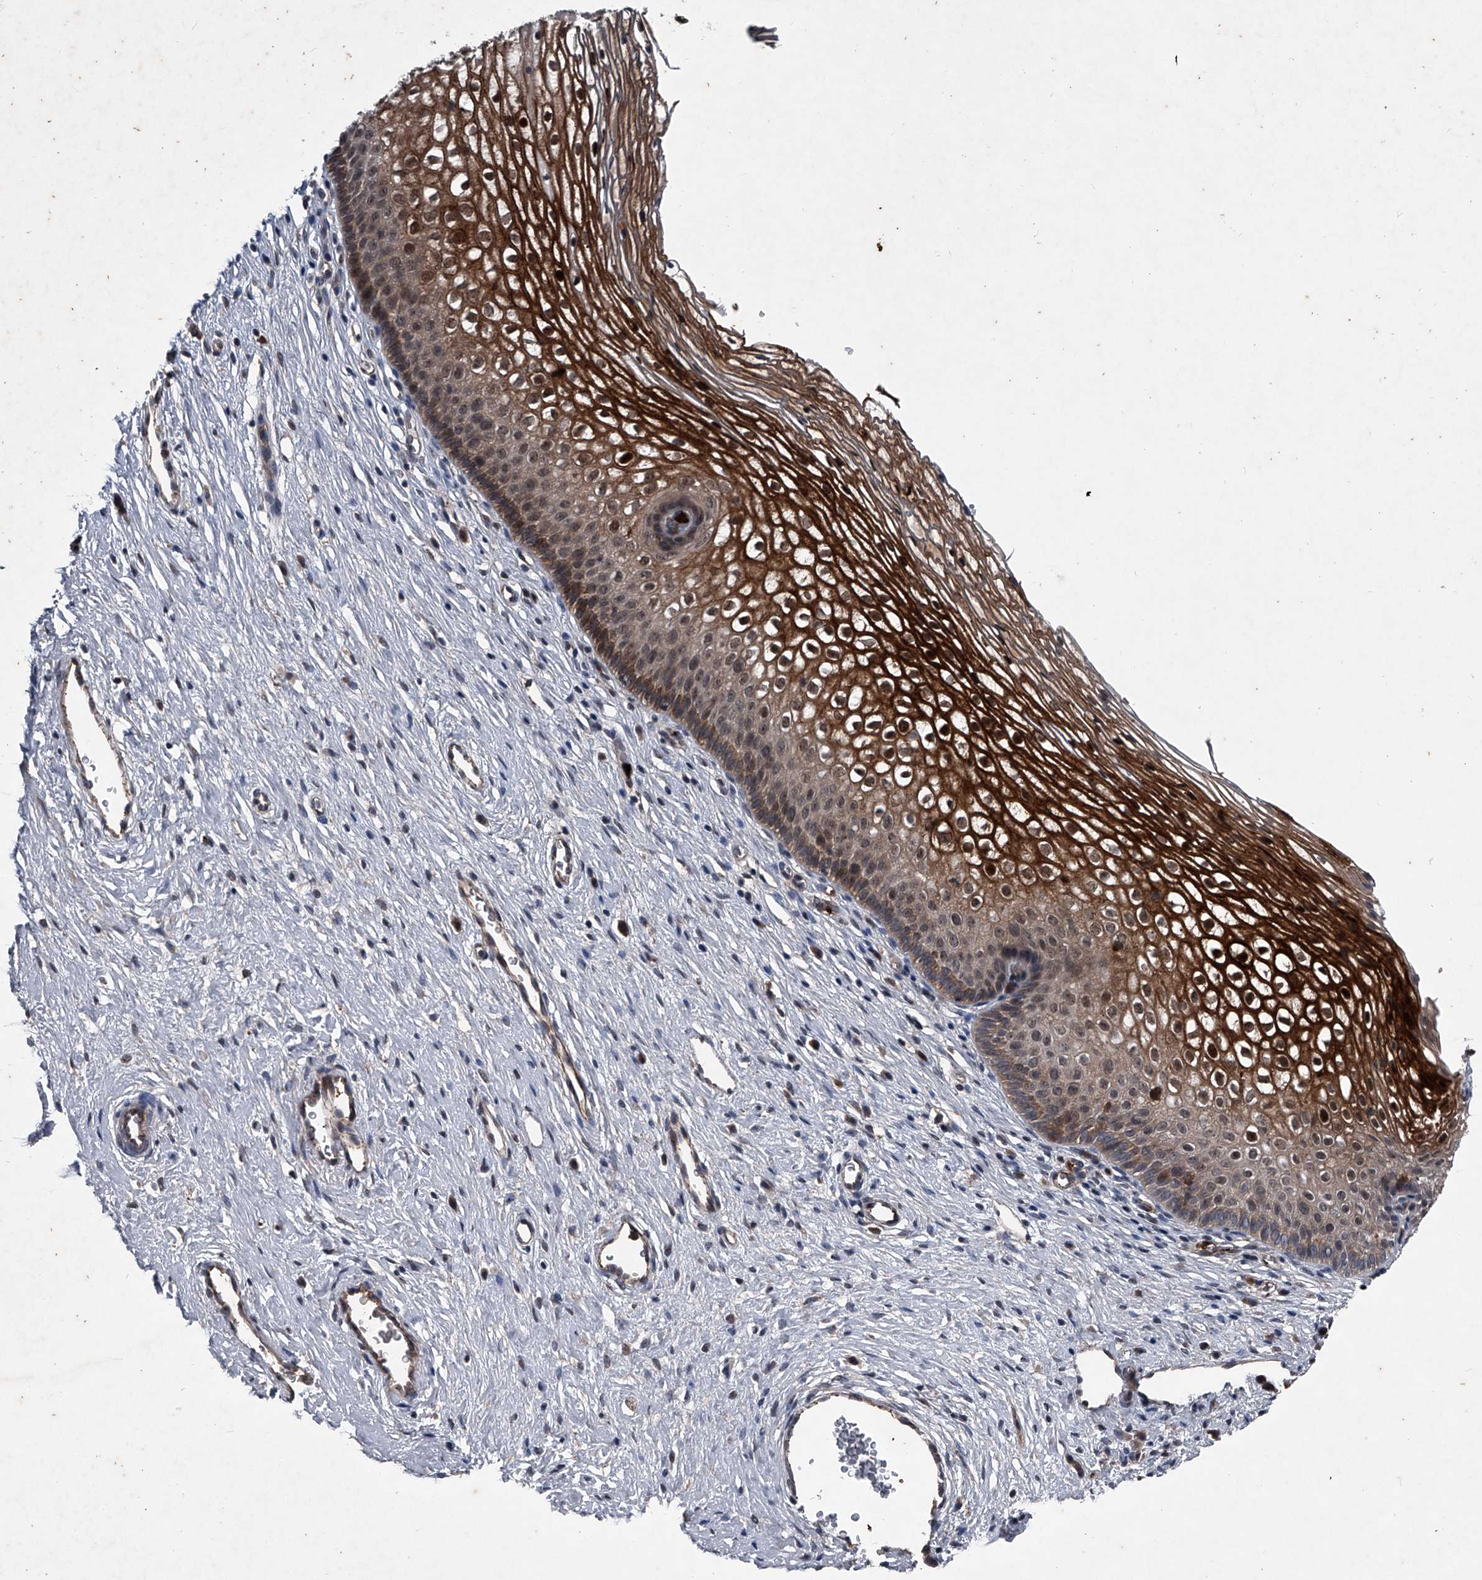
{"staining": {"intensity": "weak", "quantity": ">75%", "location": "cytoplasmic/membranous,nuclear"}, "tissue": "cervix", "cell_type": "Glandular cells", "image_type": "normal", "snomed": [{"axis": "morphology", "description": "Normal tissue, NOS"}, {"axis": "topography", "description": "Cervix"}], "caption": "Immunohistochemistry micrograph of unremarkable cervix: human cervix stained using immunohistochemistry displays low levels of weak protein expression localized specifically in the cytoplasmic/membranous,nuclear of glandular cells, appearing as a cytoplasmic/membranous,nuclear brown color.", "gene": "MAPKAP1", "patient": {"sex": "female", "age": 27}}